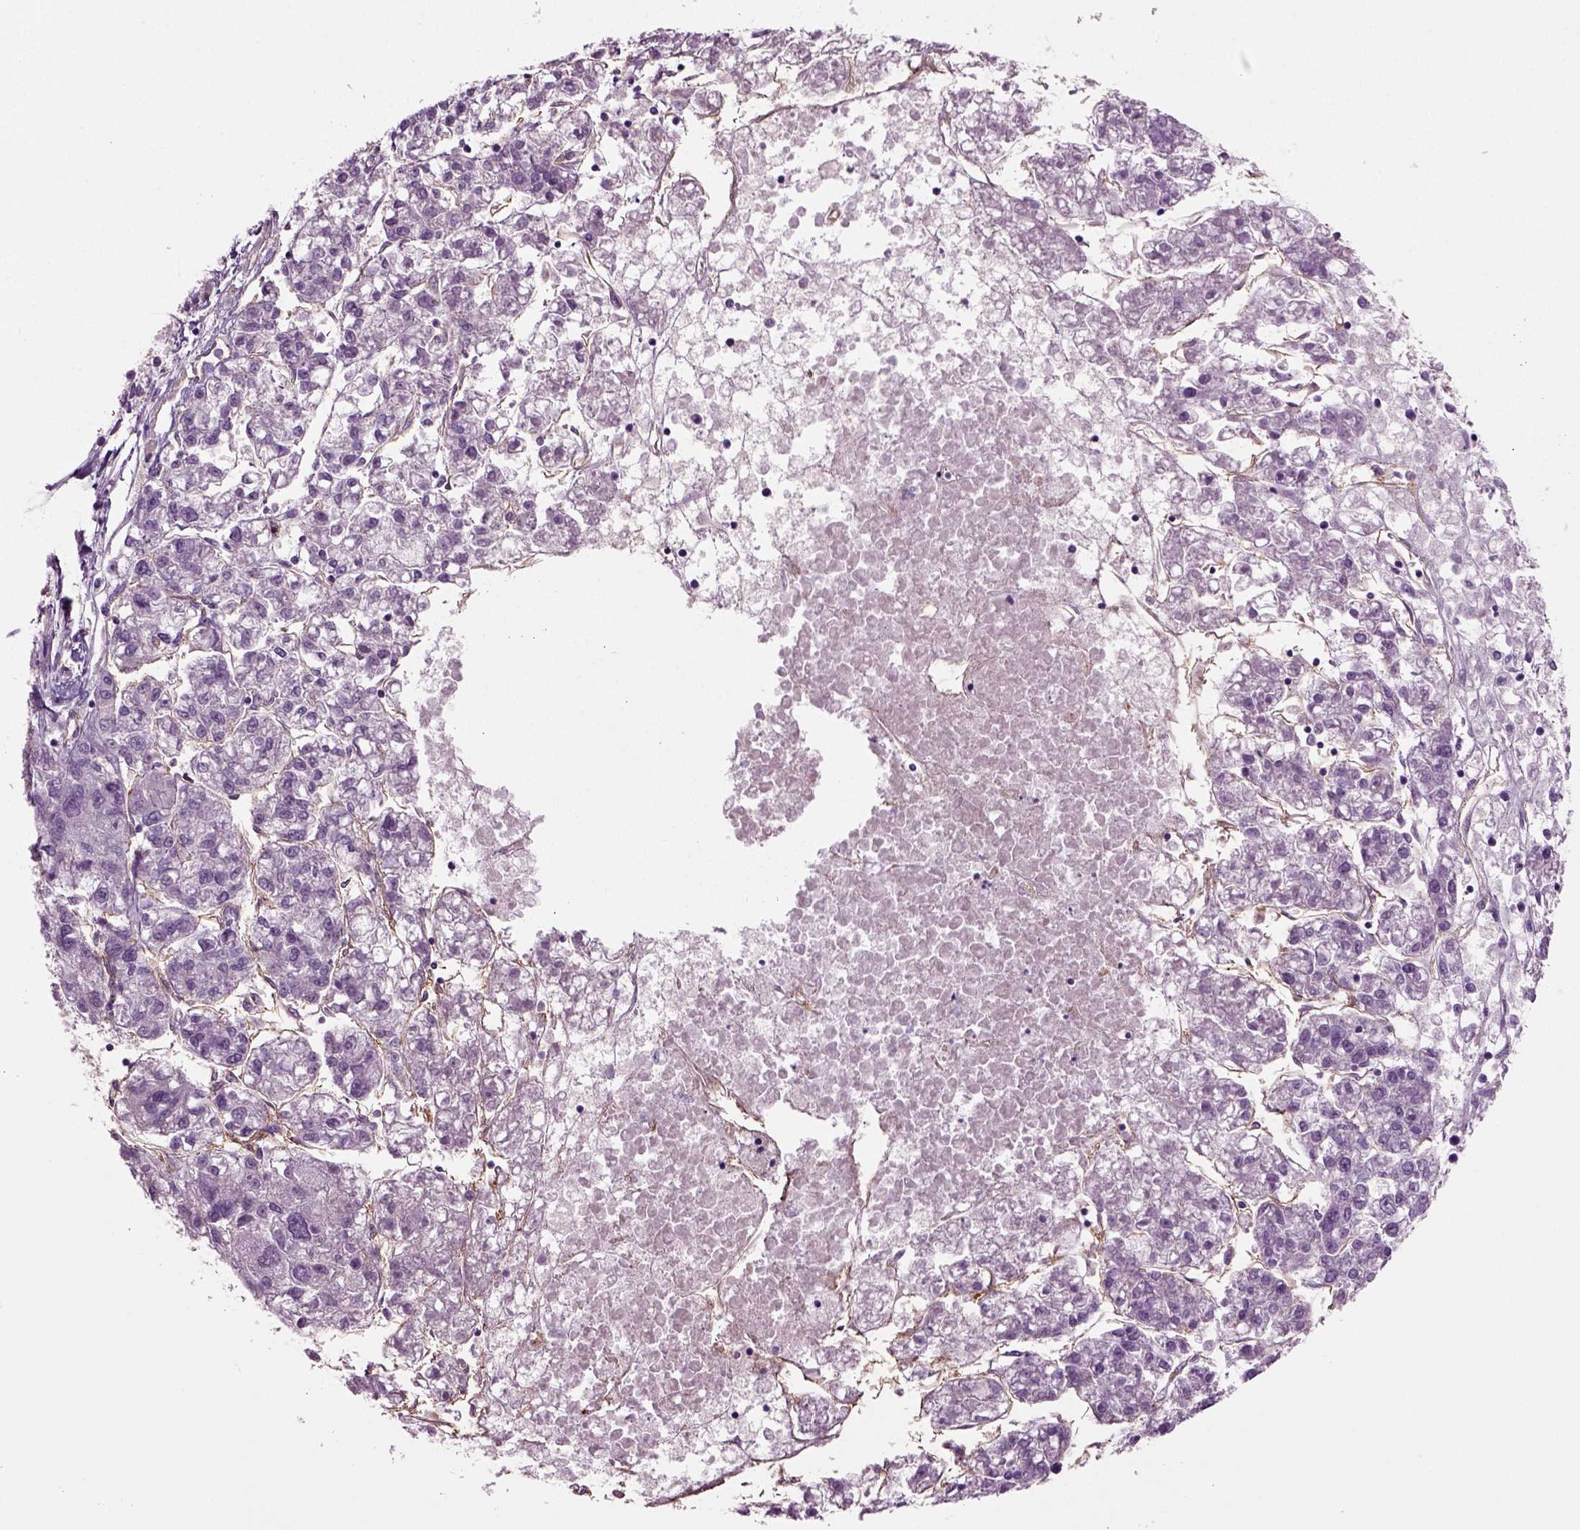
{"staining": {"intensity": "negative", "quantity": "none", "location": "none"}, "tissue": "liver cancer", "cell_type": "Tumor cells", "image_type": "cancer", "snomed": [{"axis": "morphology", "description": "Carcinoma, Hepatocellular, NOS"}, {"axis": "topography", "description": "Liver"}], "caption": "Image shows no significant protein positivity in tumor cells of liver cancer (hepatocellular carcinoma).", "gene": "COL9A2", "patient": {"sex": "male", "age": 56}}